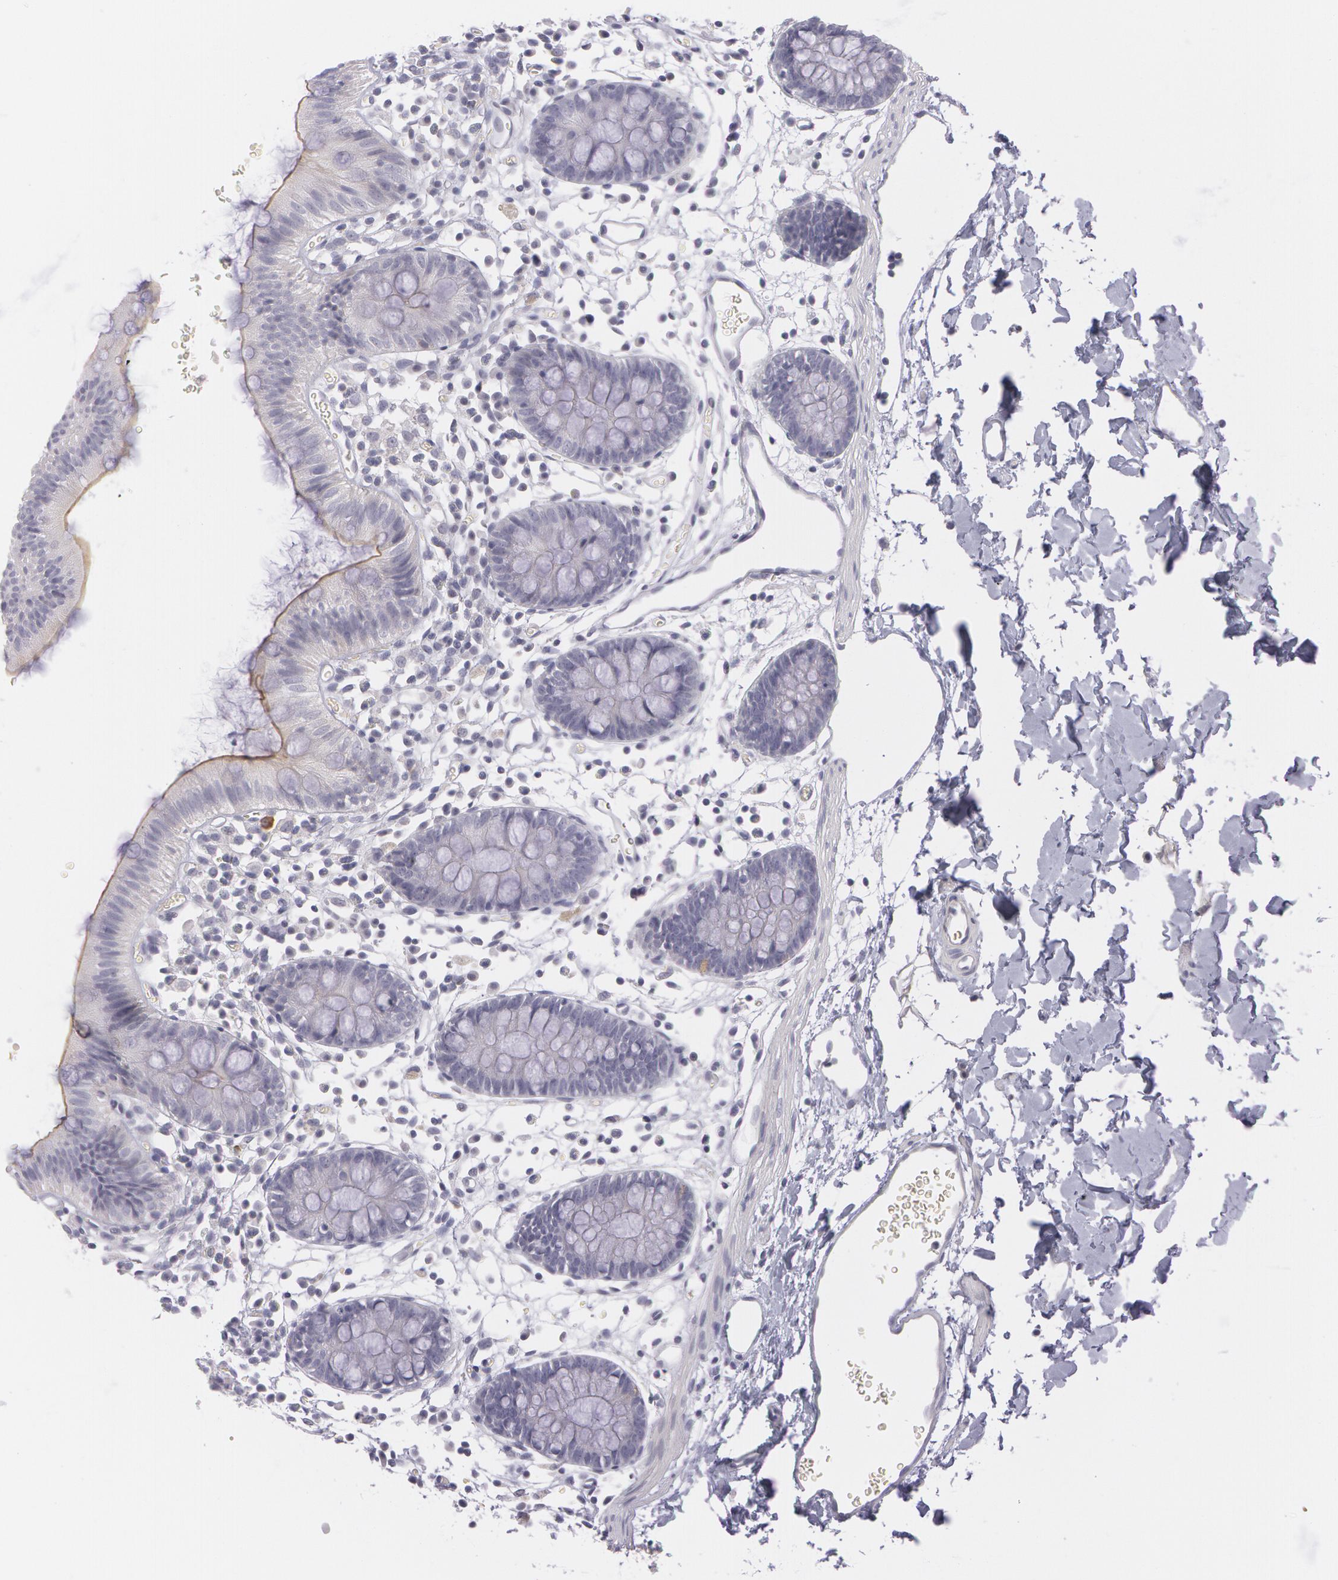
{"staining": {"intensity": "negative", "quantity": "none", "location": "none"}, "tissue": "colon", "cell_type": "Endothelial cells", "image_type": "normal", "snomed": [{"axis": "morphology", "description": "Normal tissue, NOS"}, {"axis": "topography", "description": "Colon"}], "caption": "Colon was stained to show a protein in brown. There is no significant expression in endothelial cells. (DAB immunohistochemistry, high magnification).", "gene": "IL1RN", "patient": {"sex": "male", "age": 14}}